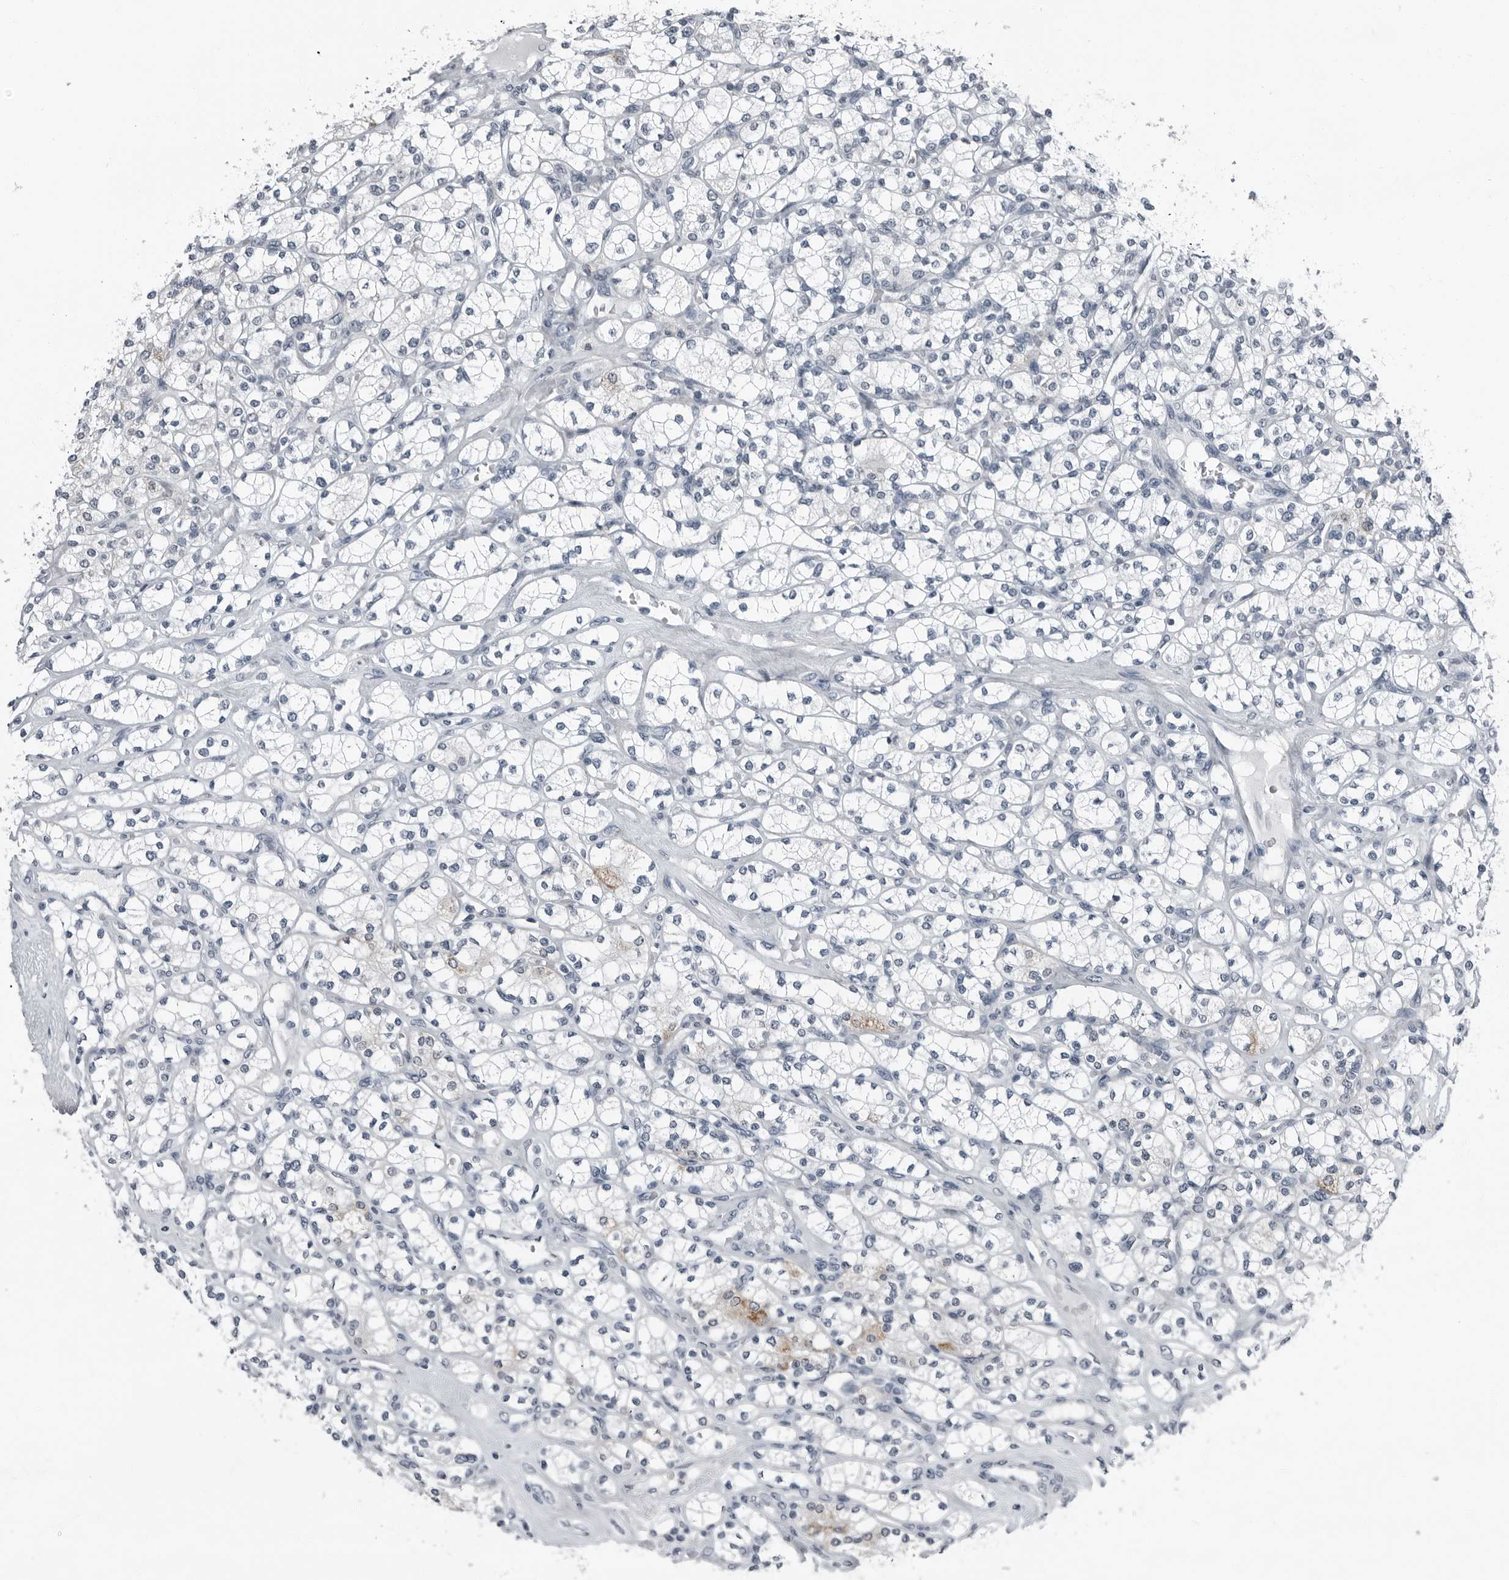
{"staining": {"intensity": "negative", "quantity": "none", "location": "none"}, "tissue": "renal cancer", "cell_type": "Tumor cells", "image_type": "cancer", "snomed": [{"axis": "morphology", "description": "Adenocarcinoma, NOS"}, {"axis": "topography", "description": "Kidney"}], "caption": "High magnification brightfield microscopy of renal adenocarcinoma stained with DAB (3,3'-diaminobenzidine) (brown) and counterstained with hematoxylin (blue): tumor cells show no significant positivity.", "gene": "PDCD11", "patient": {"sex": "male", "age": 77}}